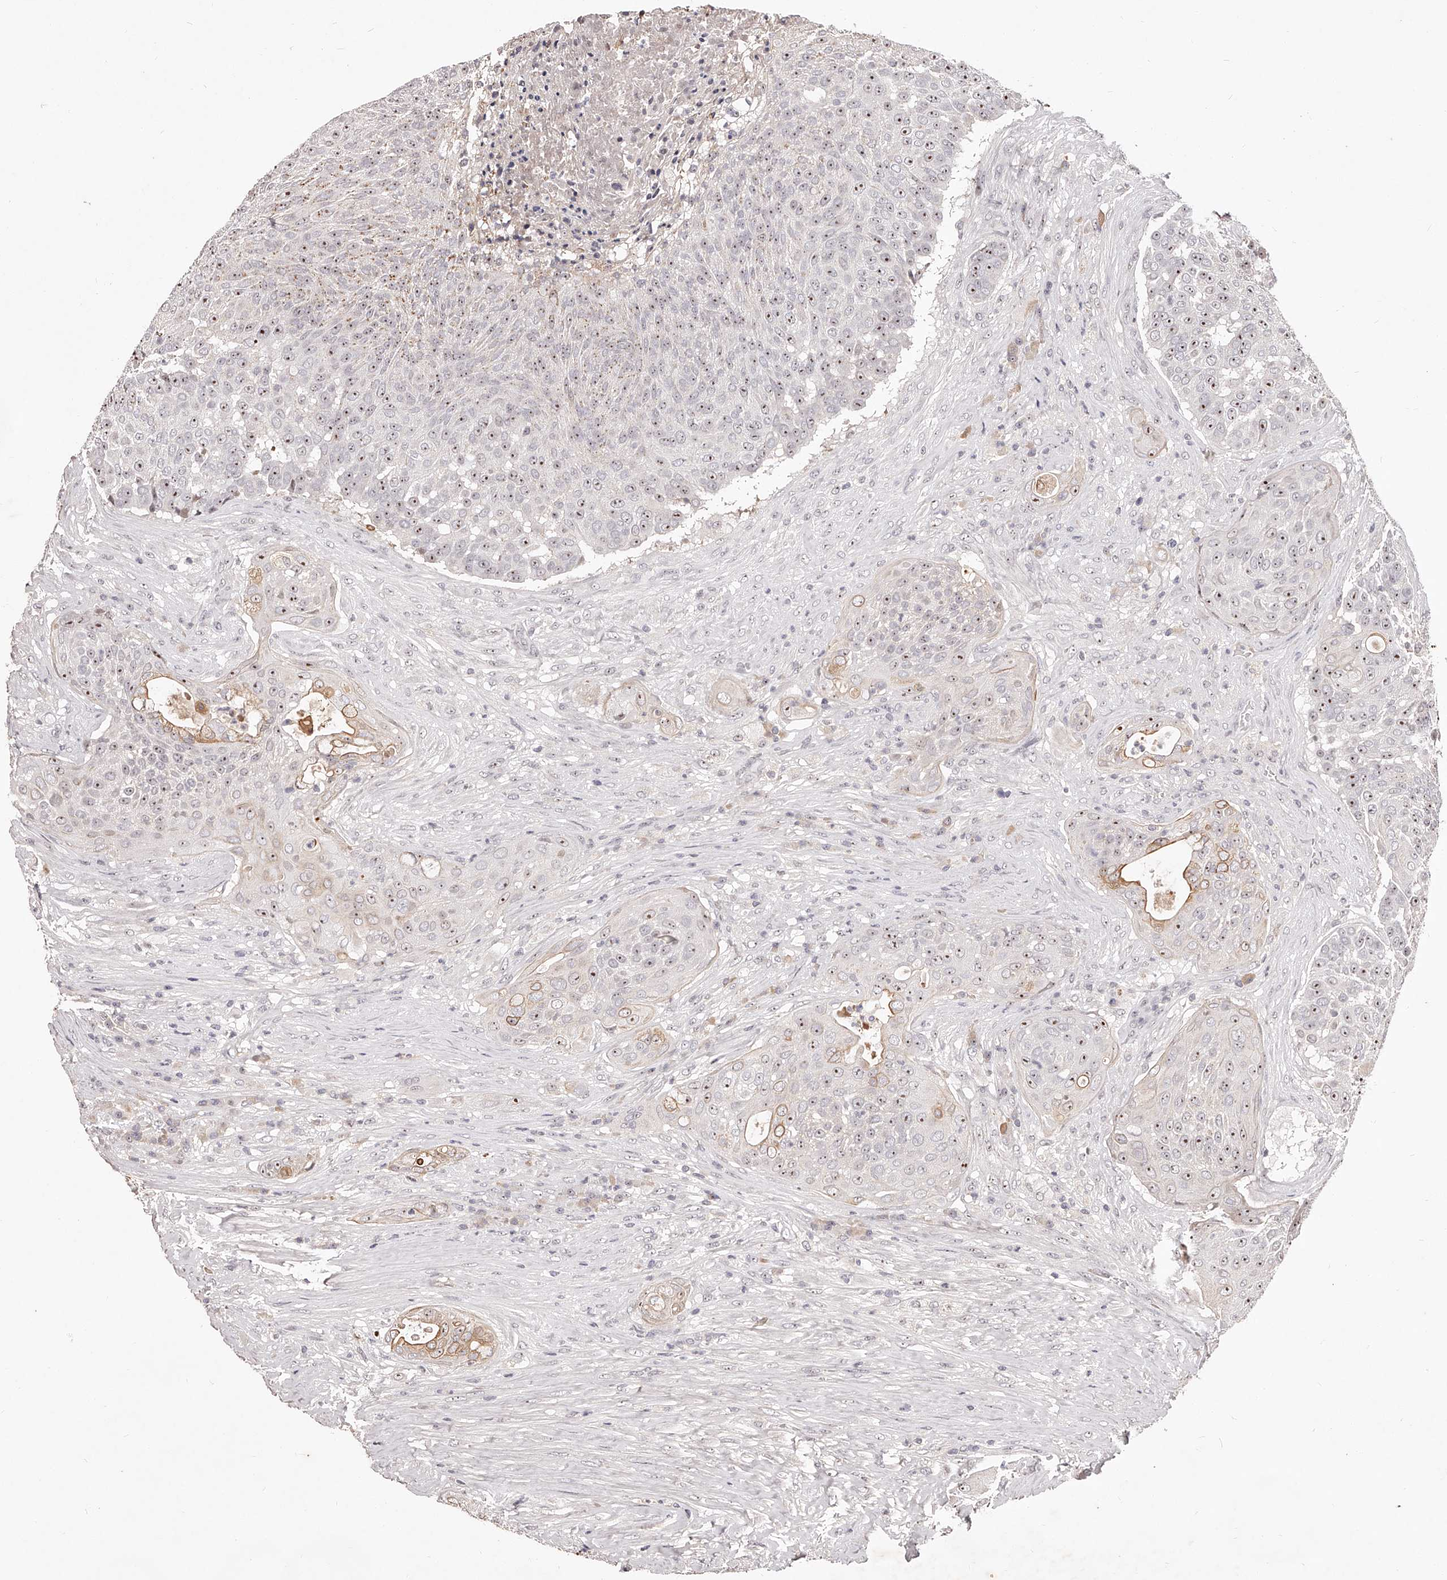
{"staining": {"intensity": "weak", "quantity": "25%-75%", "location": "cytoplasmic/membranous,nuclear"}, "tissue": "urothelial cancer", "cell_type": "Tumor cells", "image_type": "cancer", "snomed": [{"axis": "morphology", "description": "Urothelial carcinoma, High grade"}, {"axis": "topography", "description": "Urinary bladder"}], "caption": "Protein expression analysis of human urothelial cancer reveals weak cytoplasmic/membranous and nuclear expression in about 25%-75% of tumor cells. (brown staining indicates protein expression, while blue staining denotes nuclei).", "gene": "PHACTR1", "patient": {"sex": "female", "age": 63}}